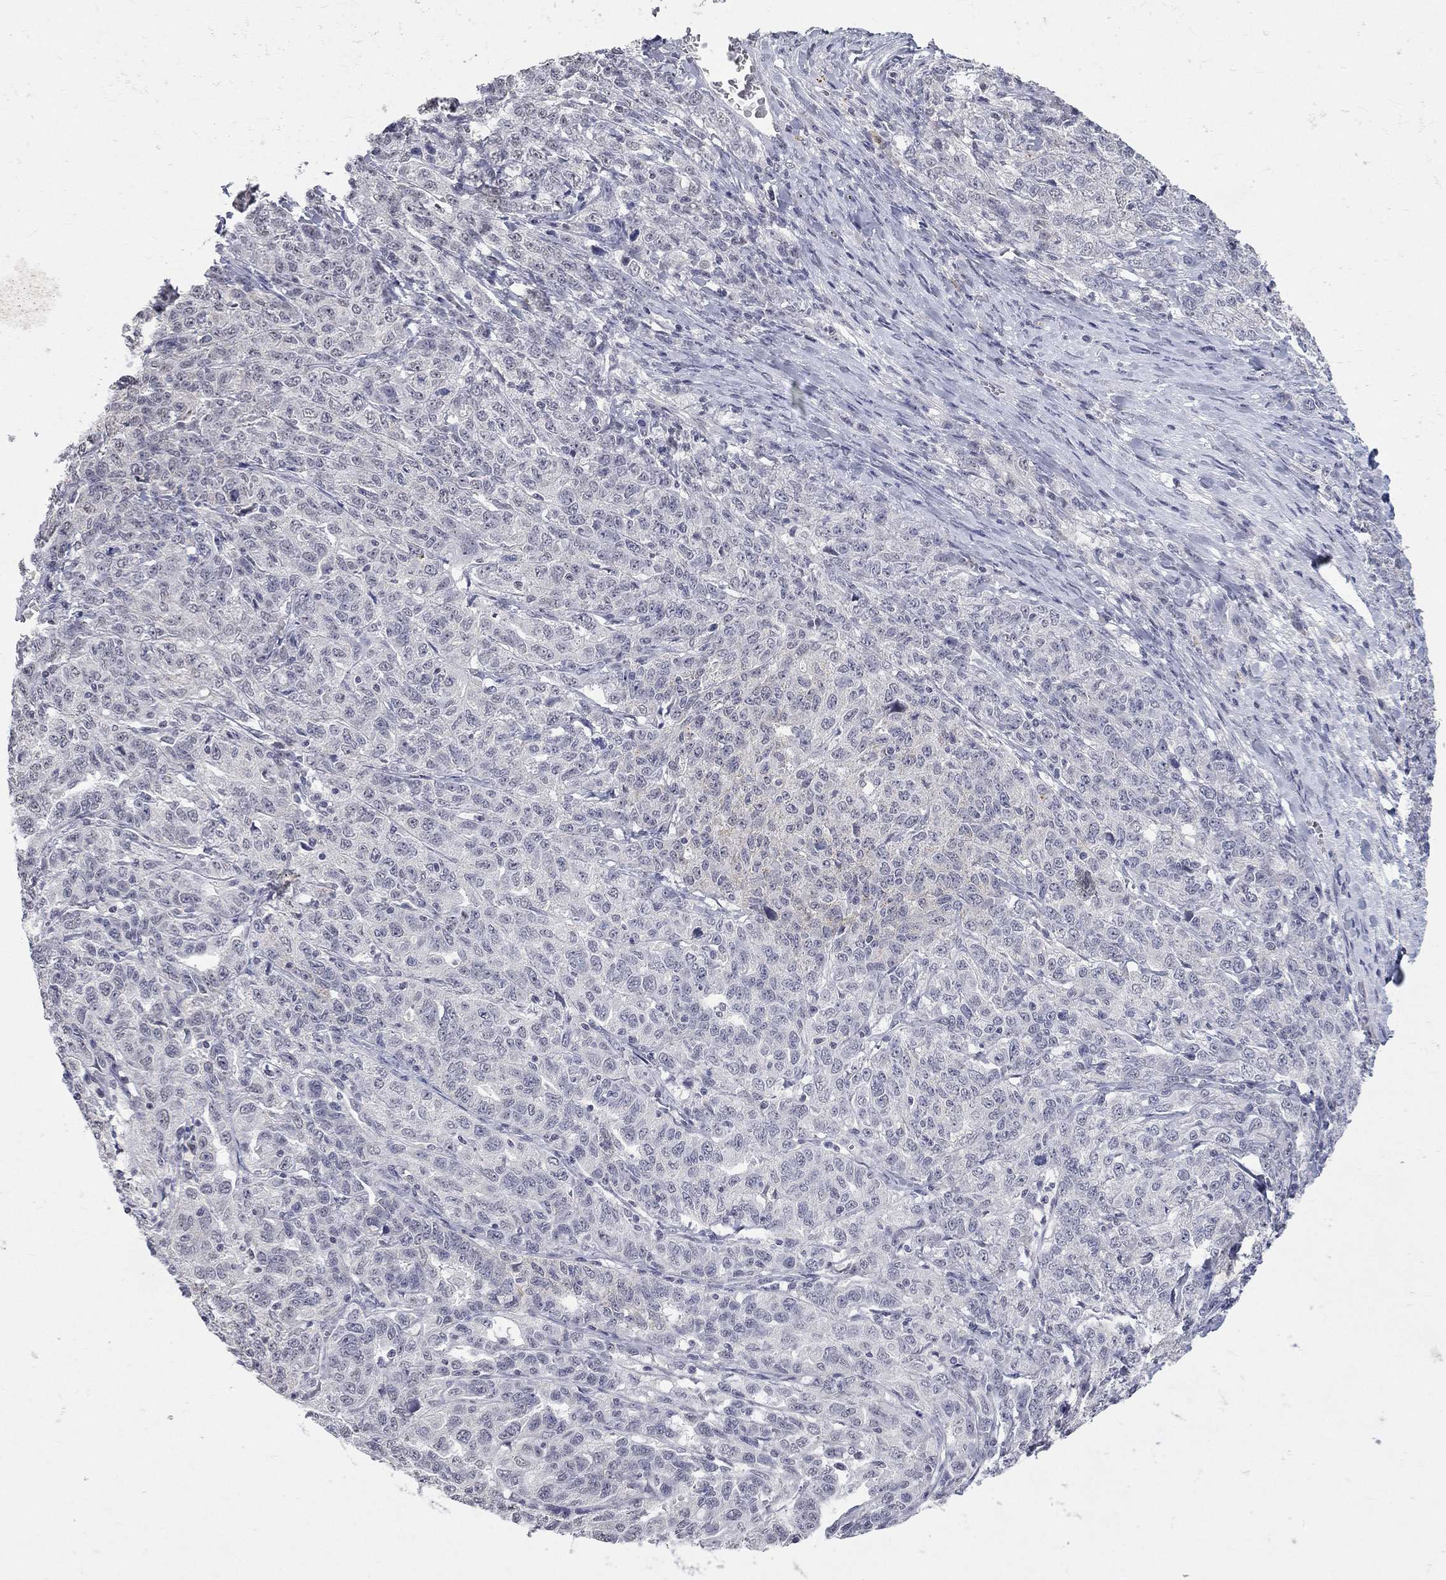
{"staining": {"intensity": "negative", "quantity": "none", "location": "none"}, "tissue": "ovarian cancer", "cell_type": "Tumor cells", "image_type": "cancer", "snomed": [{"axis": "morphology", "description": "Cystadenocarcinoma, serous, NOS"}, {"axis": "topography", "description": "Ovary"}], "caption": "There is no significant positivity in tumor cells of ovarian serous cystadenocarcinoma.", "gene": "TMEM143", "patient": {"sex": "female", "age": 71}}